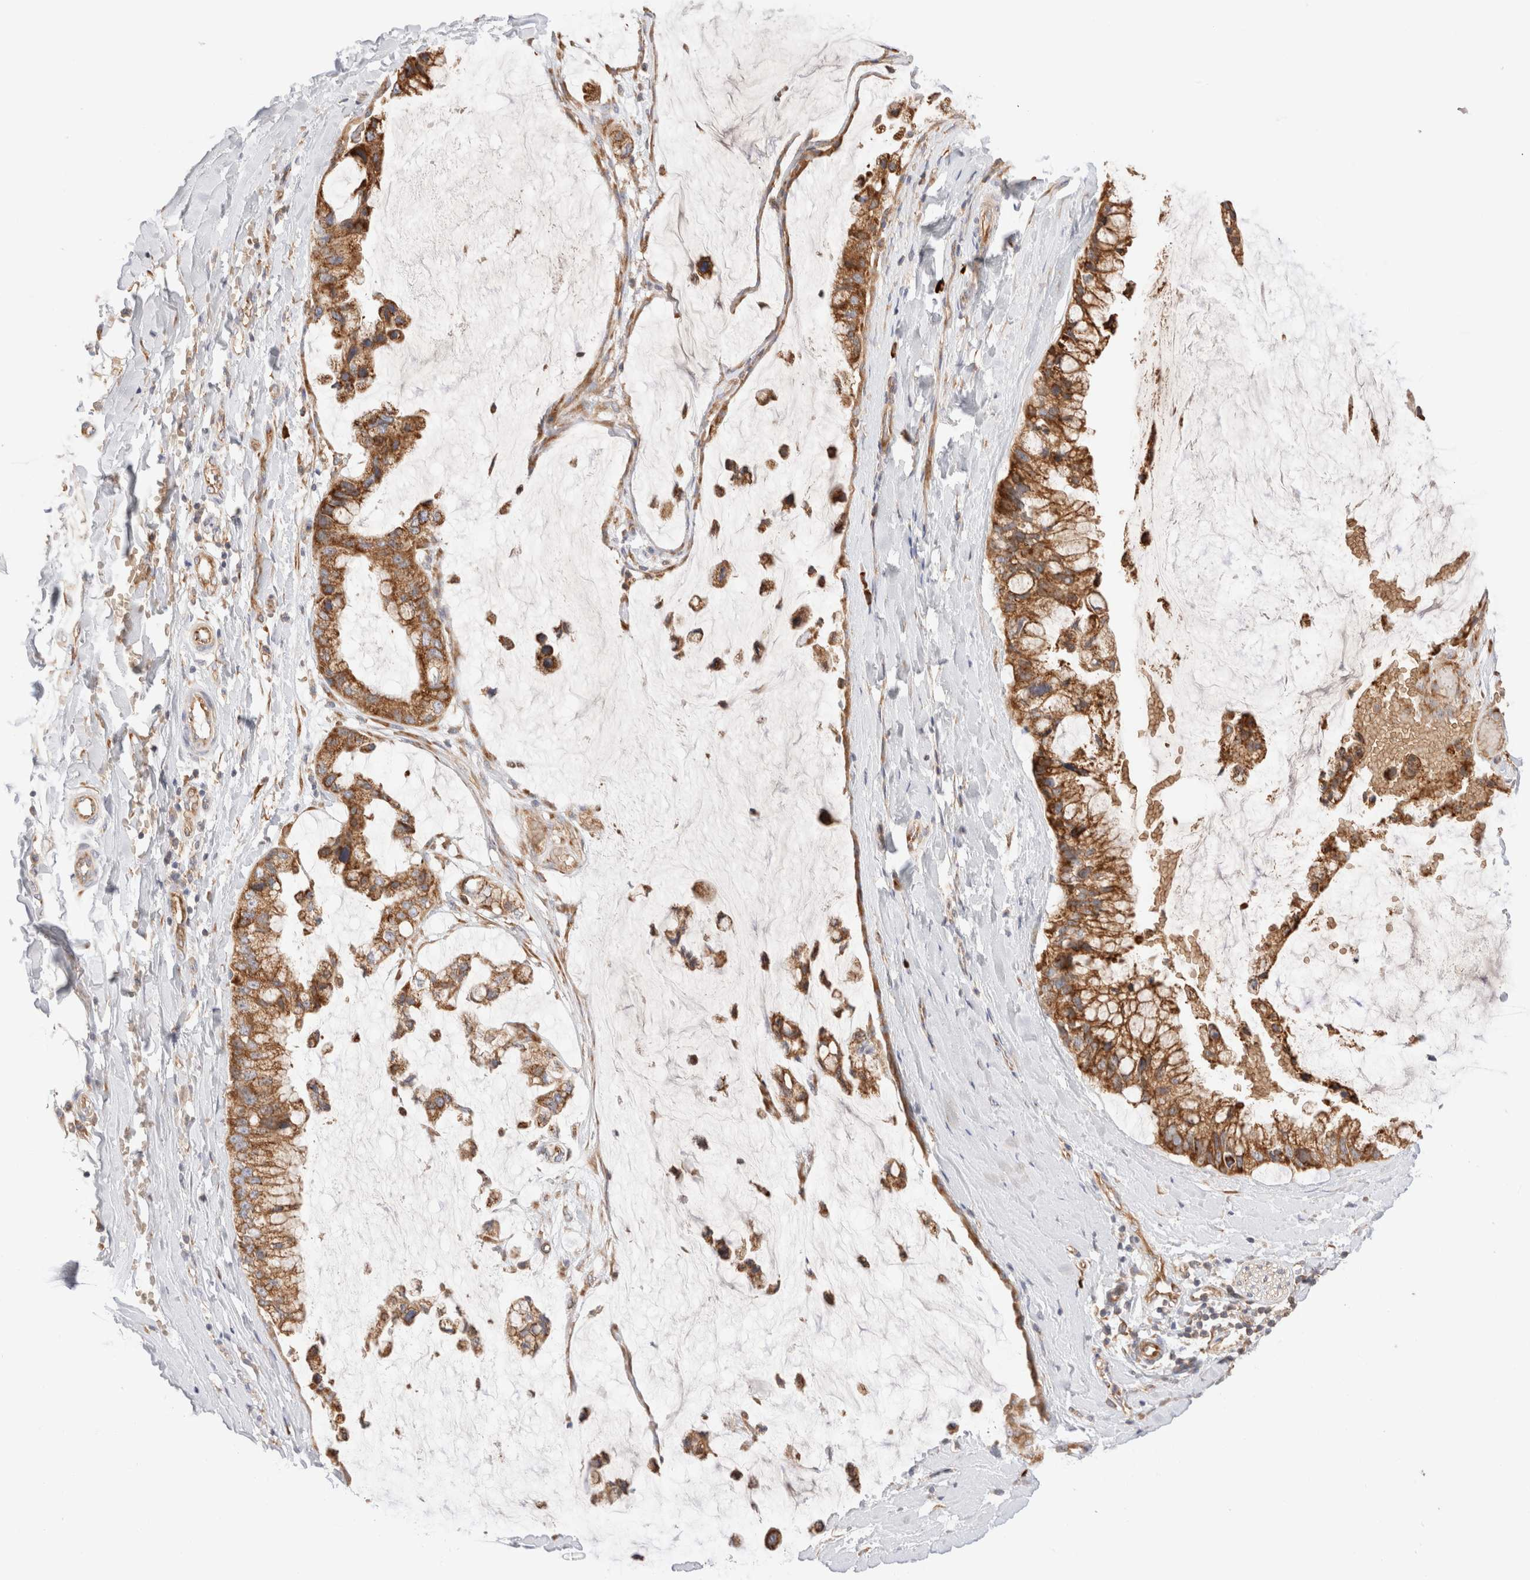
{"staining": {"intensity": "moderate", "quantity": ">75%", "location": "cytoplasmic/membranous"}, "tissue": "ovarian cancer", "cell_type": "Tumor cells", "image_type": "cancer", "snomed": [{"axis": "morphology", "description": "Cystadenocarcinoma, mucinous, NOS"}, {"axis": "topography", "description": "Ovary"}], "caption": "Mucinous cystadenocarcinoma (ovarian) tissue reveals moderate cytoplasmic/membranous staining in approximately >75% of tumor cells", "gene": "UTS2B", "patient": {"sex": "female", "age": 39}}